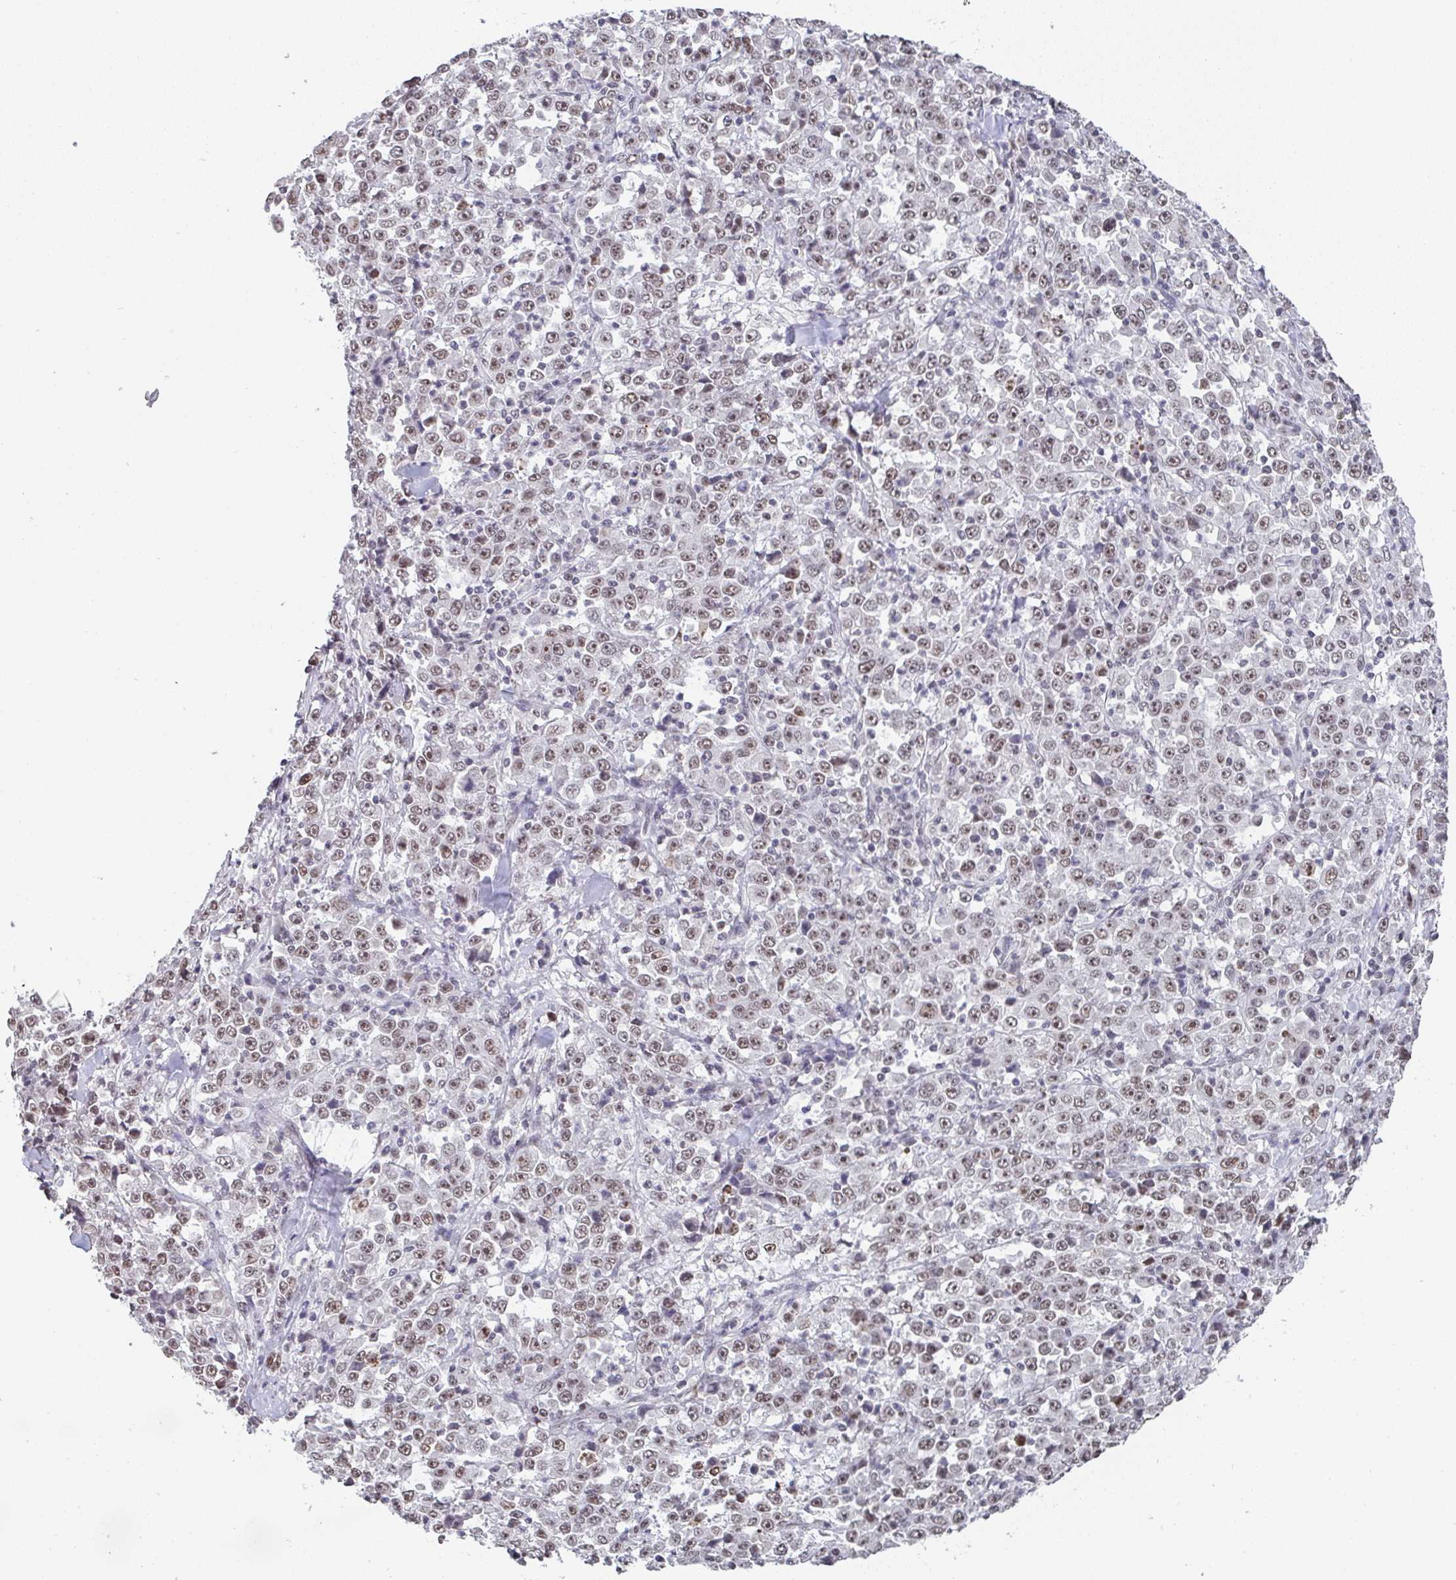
{"staining": {"intensity": "weak", "quantity": ">75%", "location": "nuclear"}, "tissue": "stomach cancer", "cell_type": "Tumor cells", "image_type": "cancer", "snomed": [{"axis": "morphology", "description": "Normal tissue, NOS"}, {"axis": "morphology", "description": "Adenocarcinoma, NOS"}, {"axis": "topography", "description": "Stomach, upper"}, {"axis": "topography", "description": "Stomach"}], "caption": "There is low levels of weak nuclear expression in tumor cells of stomach adenocarcinoma, as demonstrated by immunohistochemical staining (brown color).", "gene": "DKC1", "patient": {"sex": "male", "age": 59}}